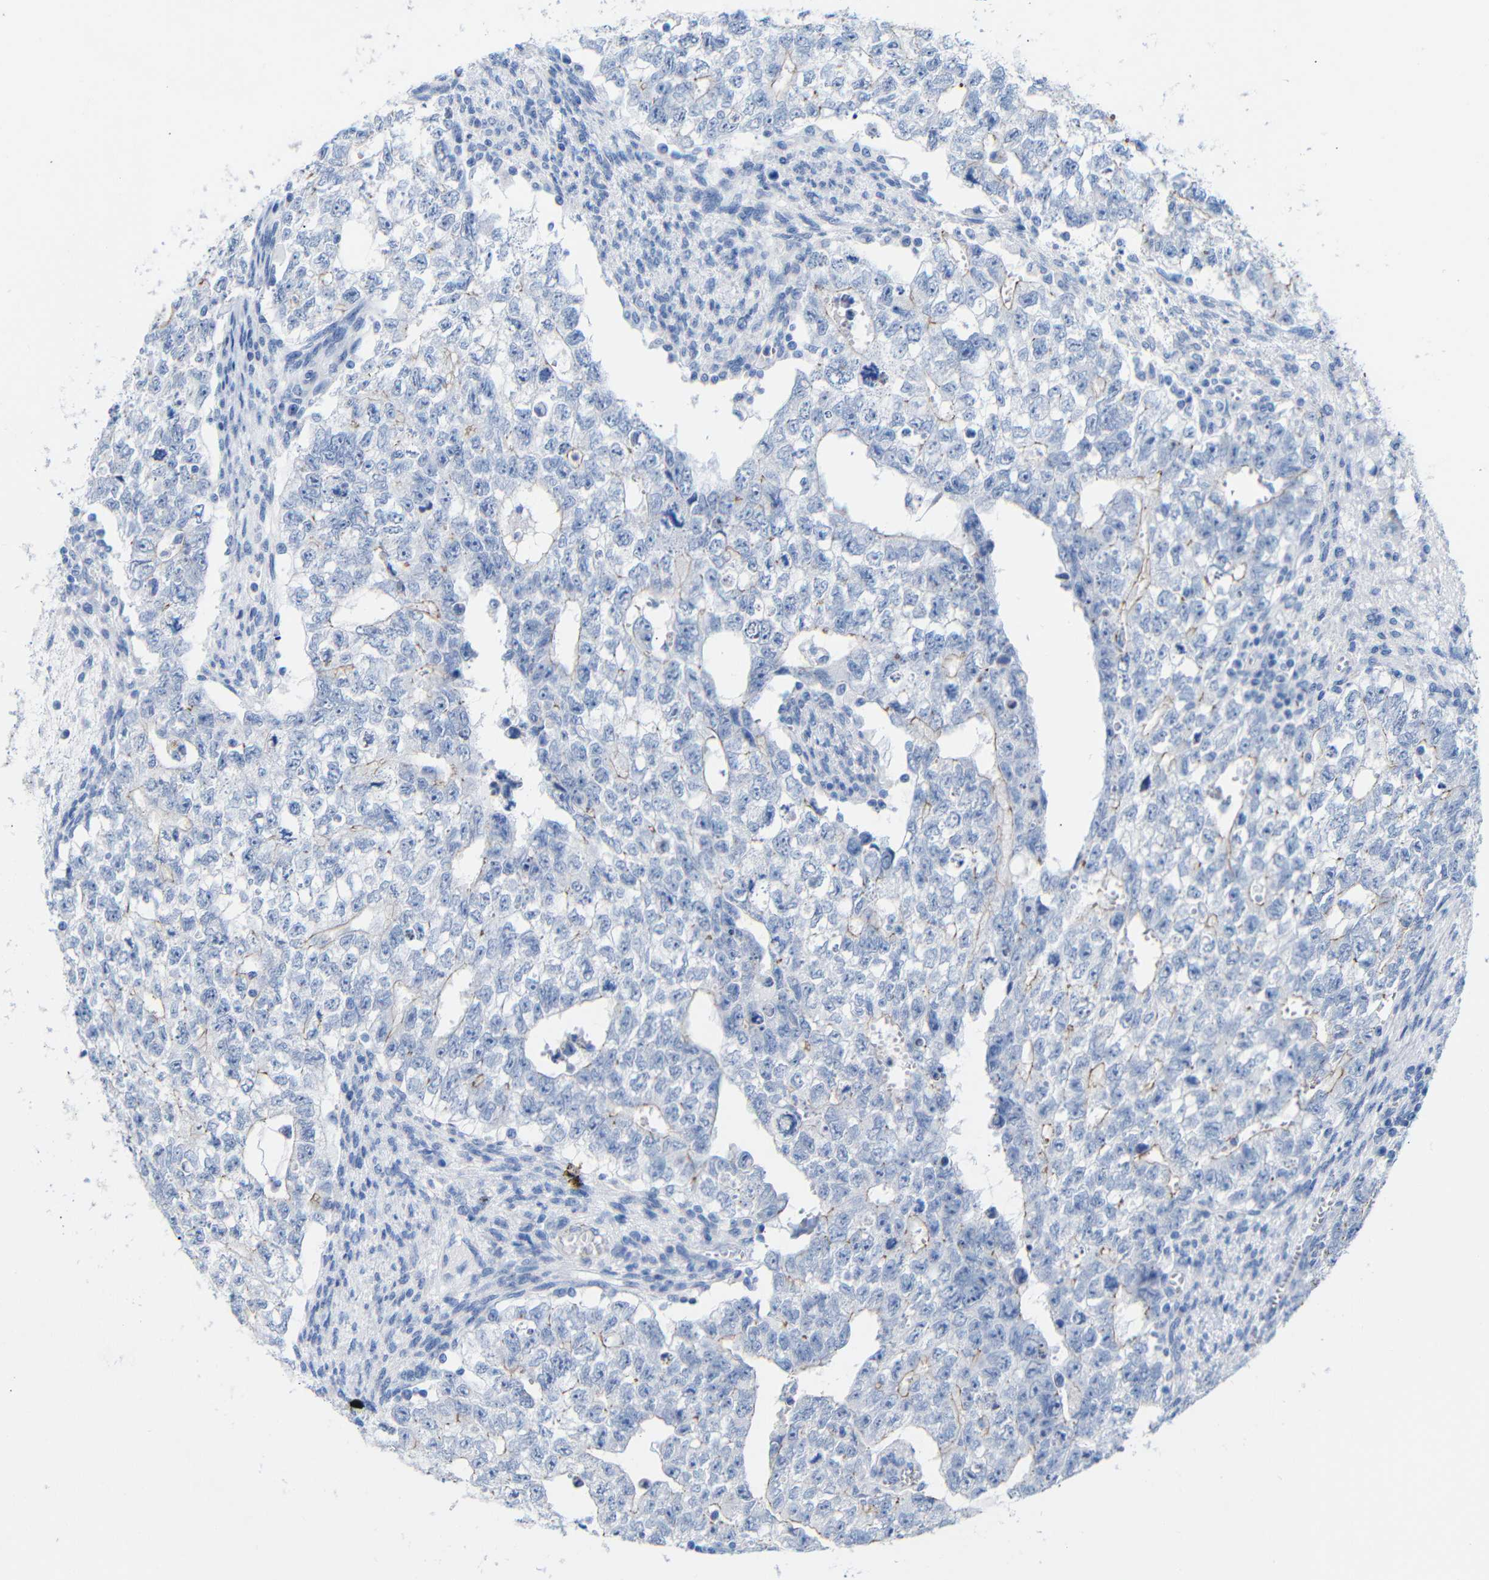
{"staining": {"intensity": "negative", "quantity": "none", "location": "none"}, "tissue": "testis cancer", "cell_type": "Tumor cells", "image_type": "cancer", "snomed": [{"axis": "morphology", "description": "Seminoma, NOS"}, {"axis": "morphology", "description": "Carcinoma, Embryonal, NOS"}, {"axis": "topography", "description": "Testis"}], "caption": "High power microscopy image of an immunohistochemistry (IHC) micrograph of testis cancer (embryonal carcinoma), revealing no significant positivity in tumor cells.", "gene": "CGNL1", "patient": {"sex": "male", "age": 38}}